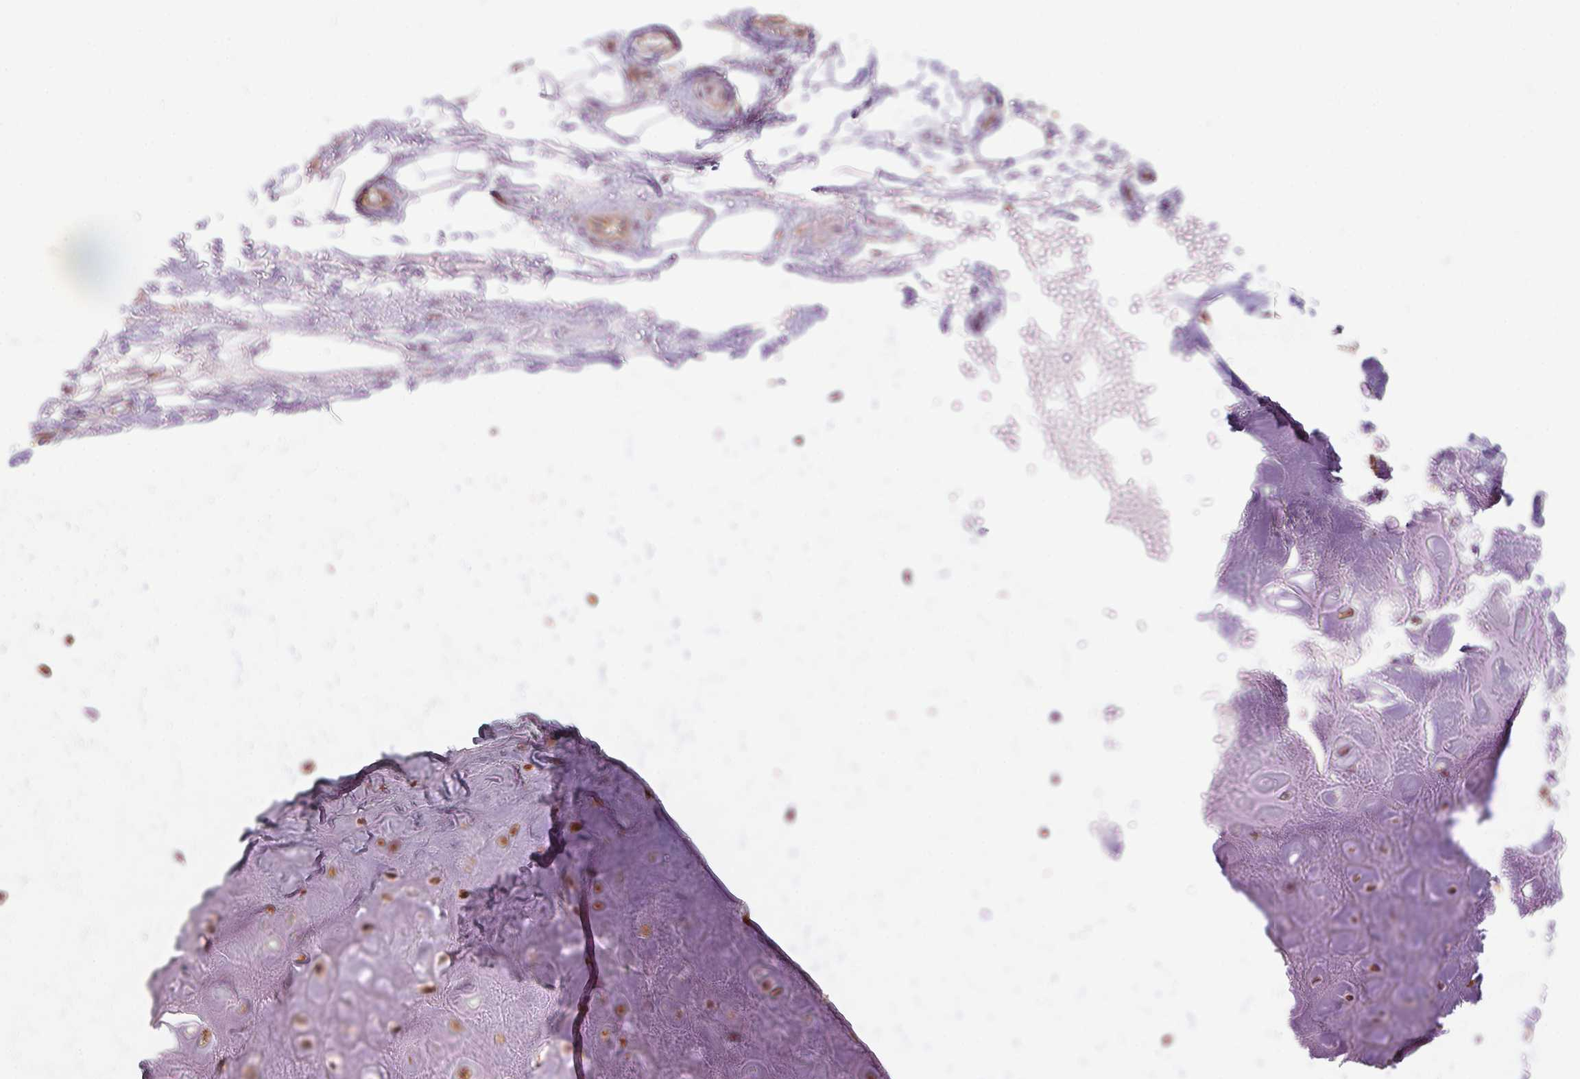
{"staining": {"intensity": "moderate", "quantity": ">75%", "location": "nuclear"}, "tissue": "soft tissue", "cell_type": "Chondrocytes", "image_type": "normal", "snomed": [{"axis": "morphology", "description": "Normal tissue, NOS"}, {"axis": "topography", "description": "Cartilage tissue"}], "caption": "Immunohistochemical staining of benign human soft tissue shows medium levels of moderate nuclear positivity in about >75% of chondrocytes. Using DAB (3,3'-diaminobenzidine) (brown) and hematoxylin (blue) stains, captured at high magnification using brightfield microscopy.", "gene": "TUBA1A", "patient": {"sex": "male", "age": 65}}